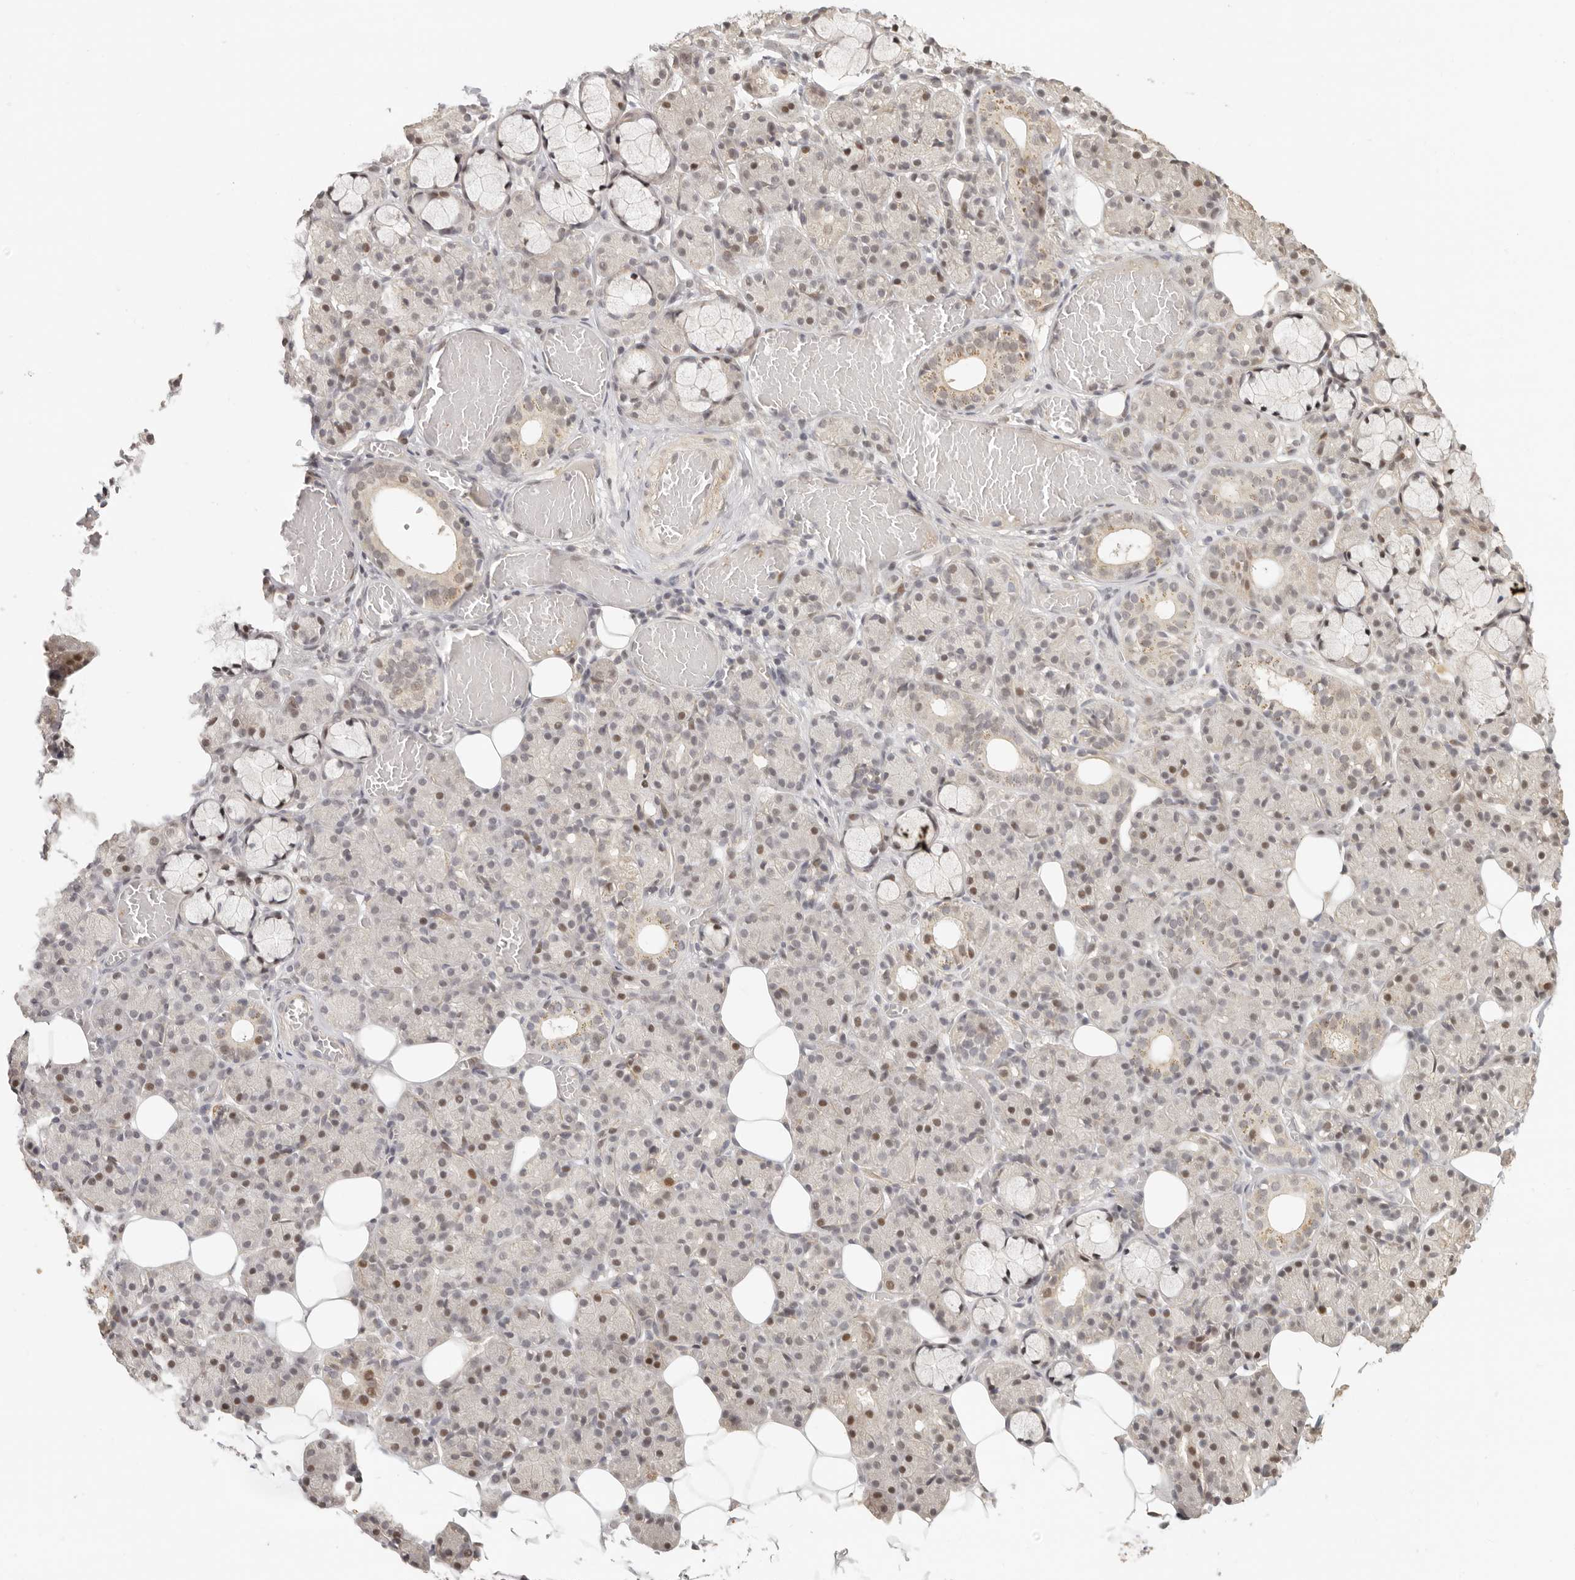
{"staining": {"intensity": "moderate", "quantity": "25%-75%", "location": "nuclear"}, "tissue": "salivary gland", "cell_type": "Glandular cells", "image_type": "normal", "snomed": [{"axis": "morphology", "description": "Normal tissue, NOS"}, {"axis": "topography", "description": "Salivary gland"}], "caption": "Salivary gland stained with DAB immunohistochemistry (IHC) displays medium levels of moderate nuclear expression in approximately 25%-75% of glandular cells. The protein of interest is shown in brown color, while the nuclei are stained blue.", "gene": "GPBP1L1", "patient": {"sex": "male", "age": 63}}